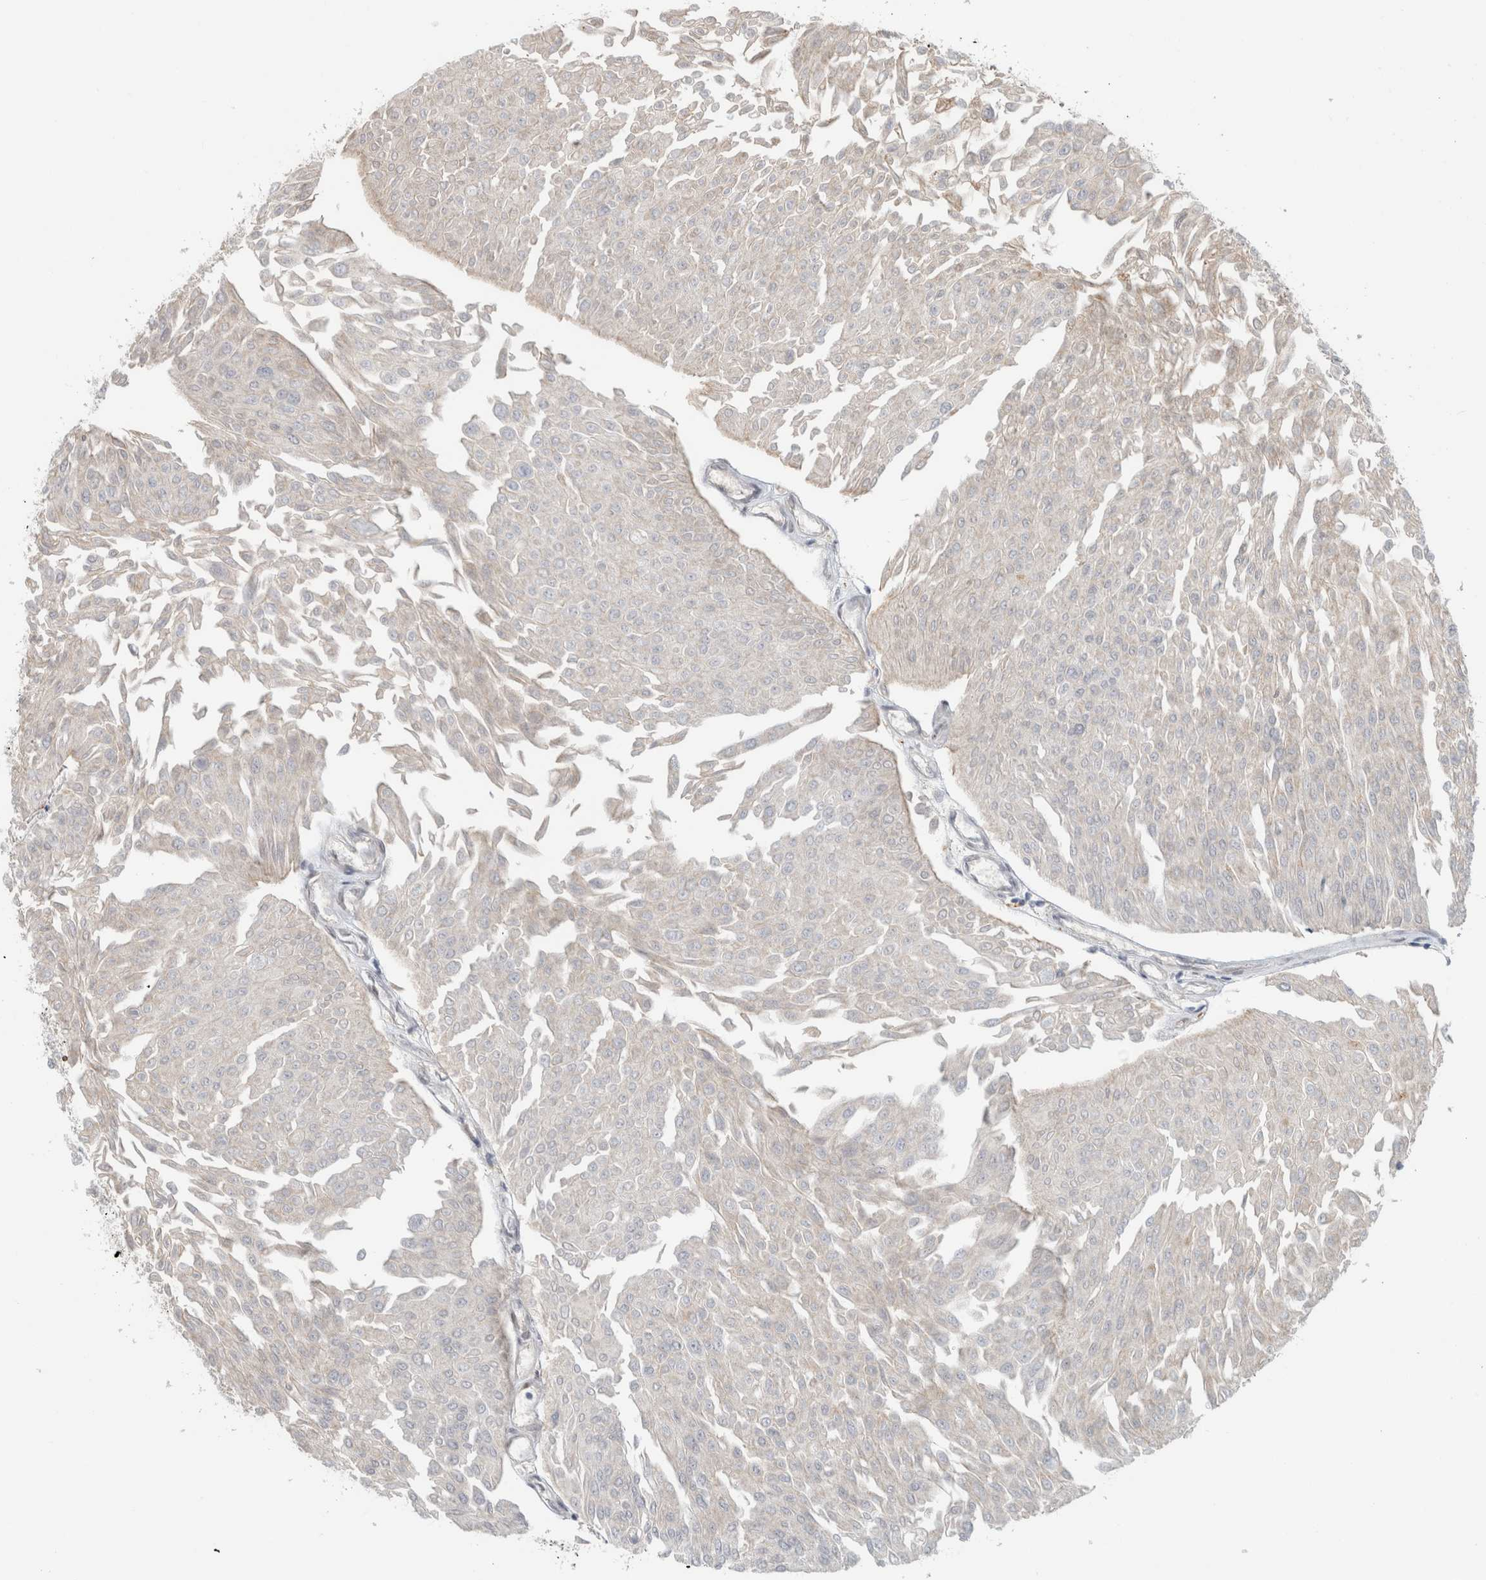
{"staining": {"intensity": "negative", "quantity": "none", "location": "none"}, "tissue": "urothelial cancer", "cell_type": "Tumor cells", "image_type": "cancer", "snomed": [{"axis": "morphology", "description": "Urothelial carcinoma, Low grade"}, {"axis": "topography", "description": "Urinary bladder"}], "caption": "There is no significant positivity in tumor cells of urothelial carcinoma (low-grade).", "gene": "NAB2", "patient": {"sex": "male", "age": 67}}